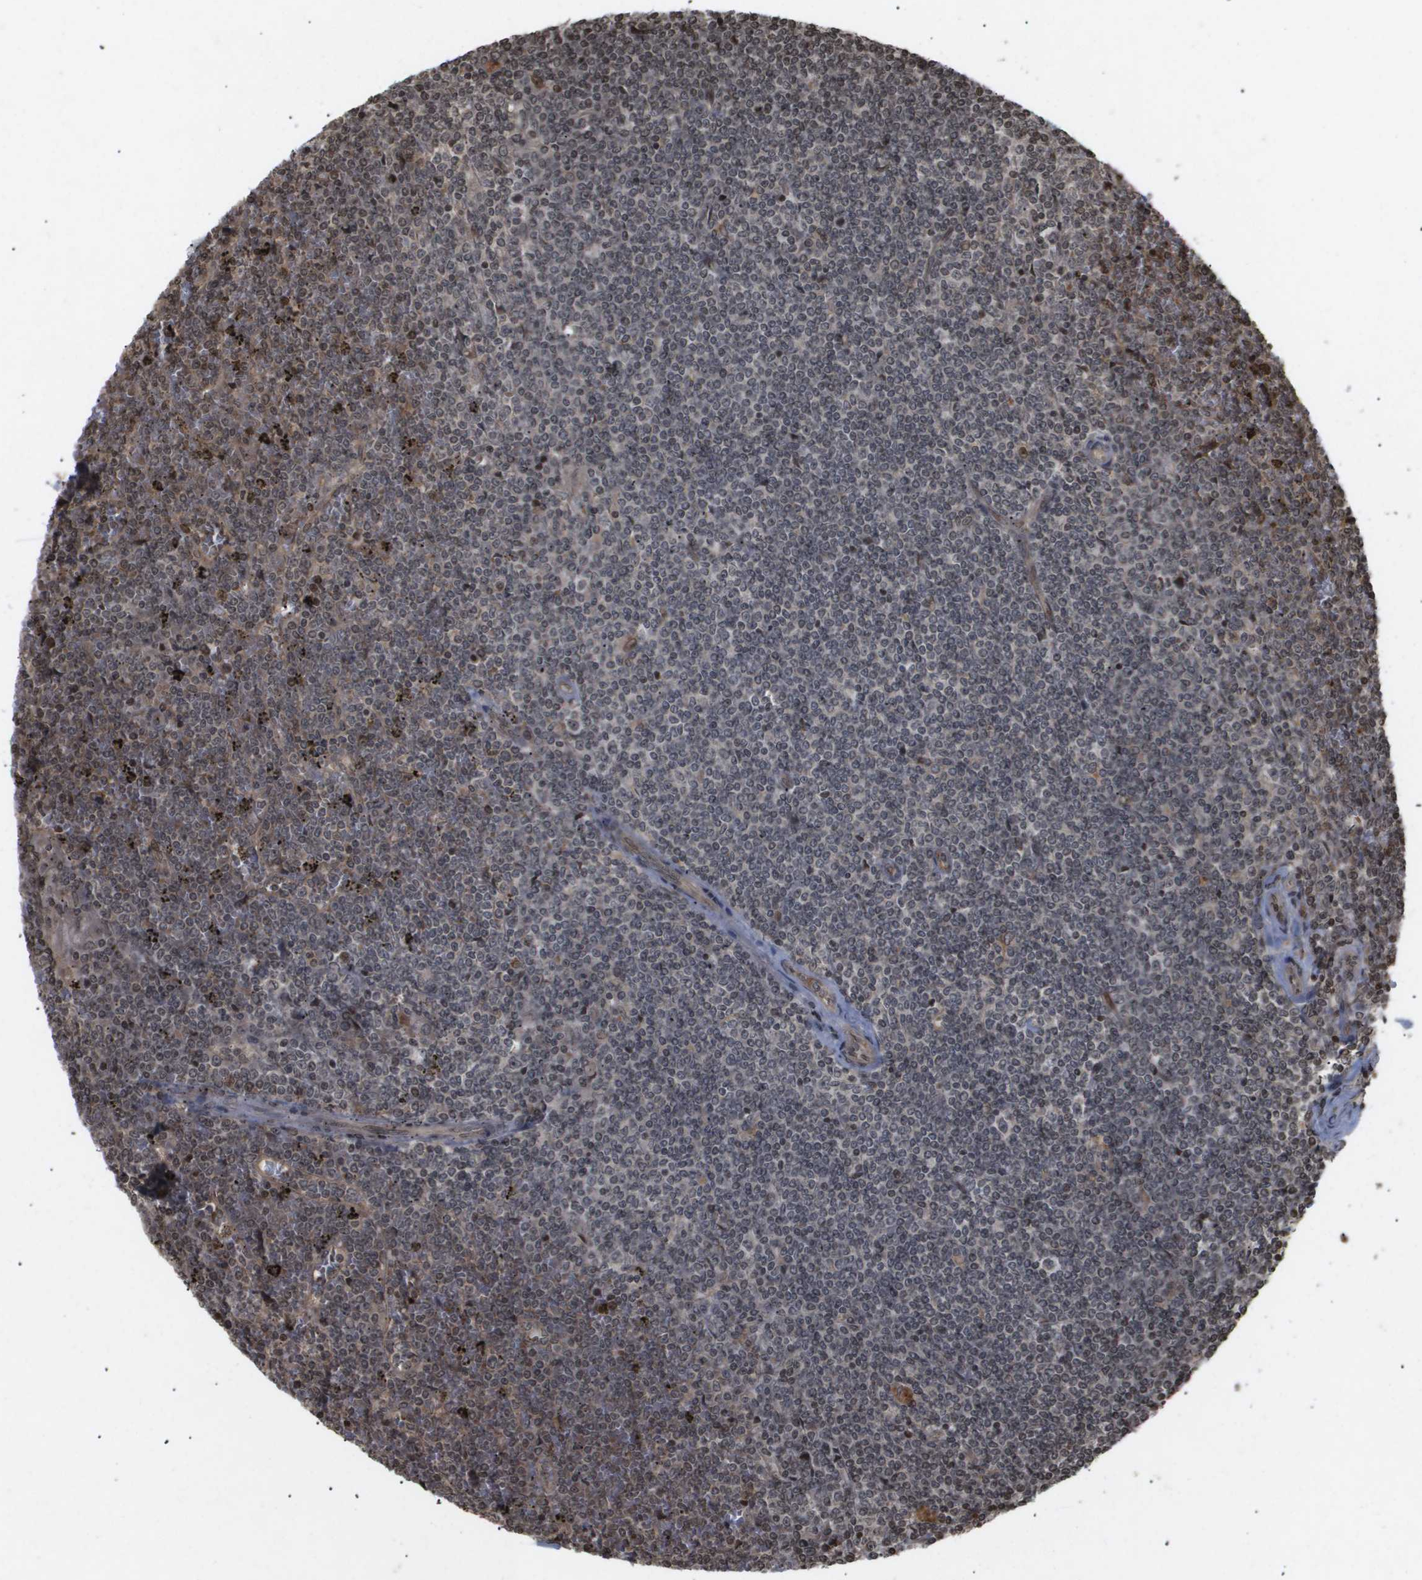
{"staining": {"intensity": "moderate", "quantity": "<25%", "location": "cytoplasmic/membranous,nuclear"}, "tissue": "lymphoma", "cell_type": "Tumor cells", "image_type": "cancer", "snomed": [{"axis": "morphology", "description": "Malignant lymphoma, non-Hodgkin's type, Low grade"}, {"axis": "topography", "description": "Spleen"}], "caption": "Moderate cytoplasmic/membranous and nuclear staining is identified in about <25% of tumor cells in low-grade malignant lymphoma, non-Hodgkin's type.", "gene": "HSPA6", "patient": {"sex": "female", "age": 19}}